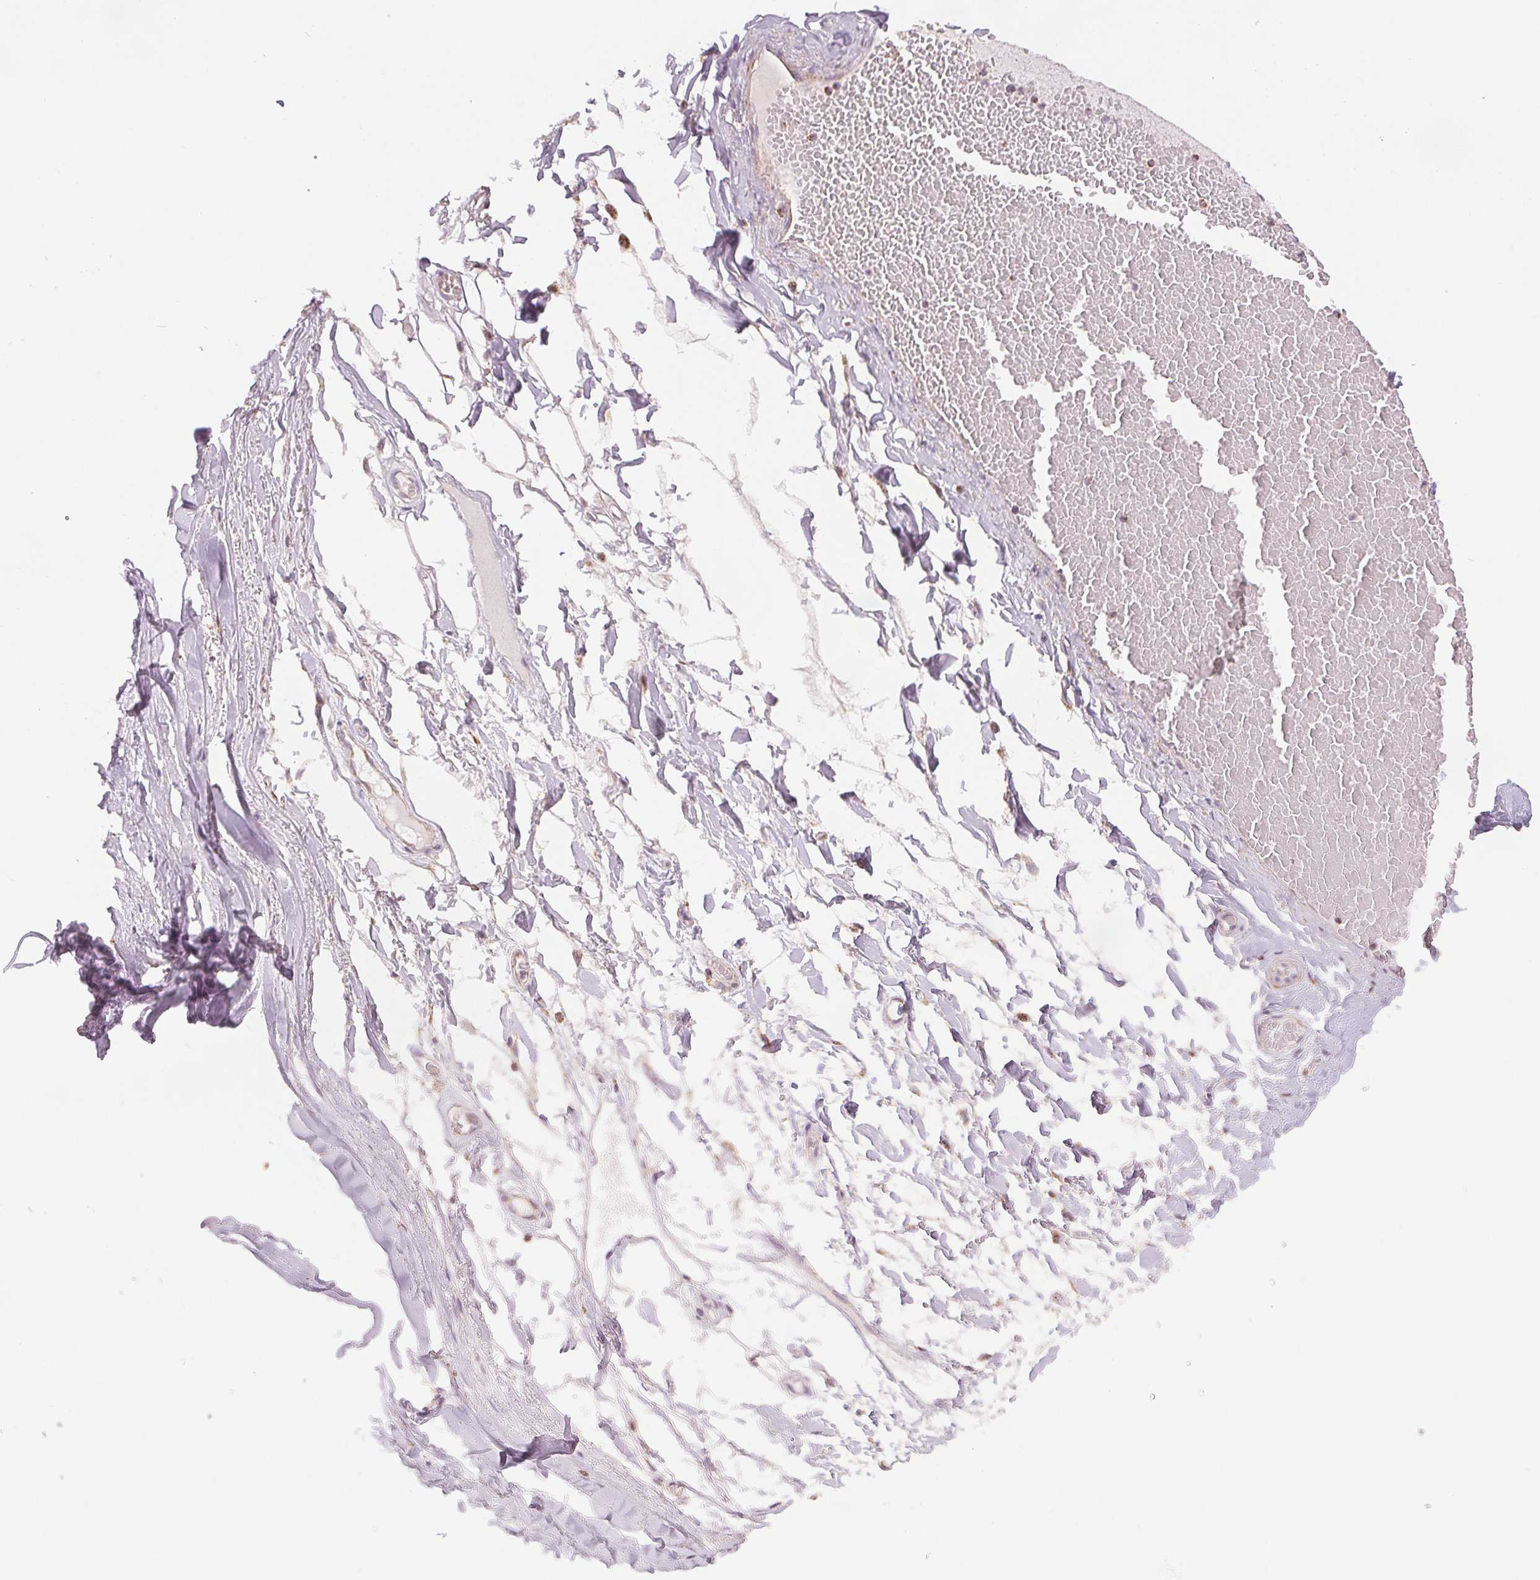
{"staining": {"intensity": "negative", "quantity": "none", "location": "none"}, "tissue": "adipose tissue", "cell_type": "Adipocytes", "image_type": "normal", "snomed": [{"axis": "morphology", "description": "Normal tissue, NOS"}, {"axis": "topography", "description": "Lymph node"}, {"axis": "topography", "description": "Cartilage tissue"}, {"axis": "topography", "description": "Nasopharynx"}], "caption": "High magnification brightfield microscopy of unremarkable adipose tissue stained with DAB (3,3'-diaminobenzidine) (brown) and counterstained with hematoxylin (blue): adipocytes show no significant expression. The staining was performed using DAB (3,3'-diaminobenzidine) to visualize the protein expression in brown, while the nuclei were stained in blue with hematoxylin (Magnification: 20x).", "gene": "SDHB", "patient": {"sex": "male", "age": 63}}